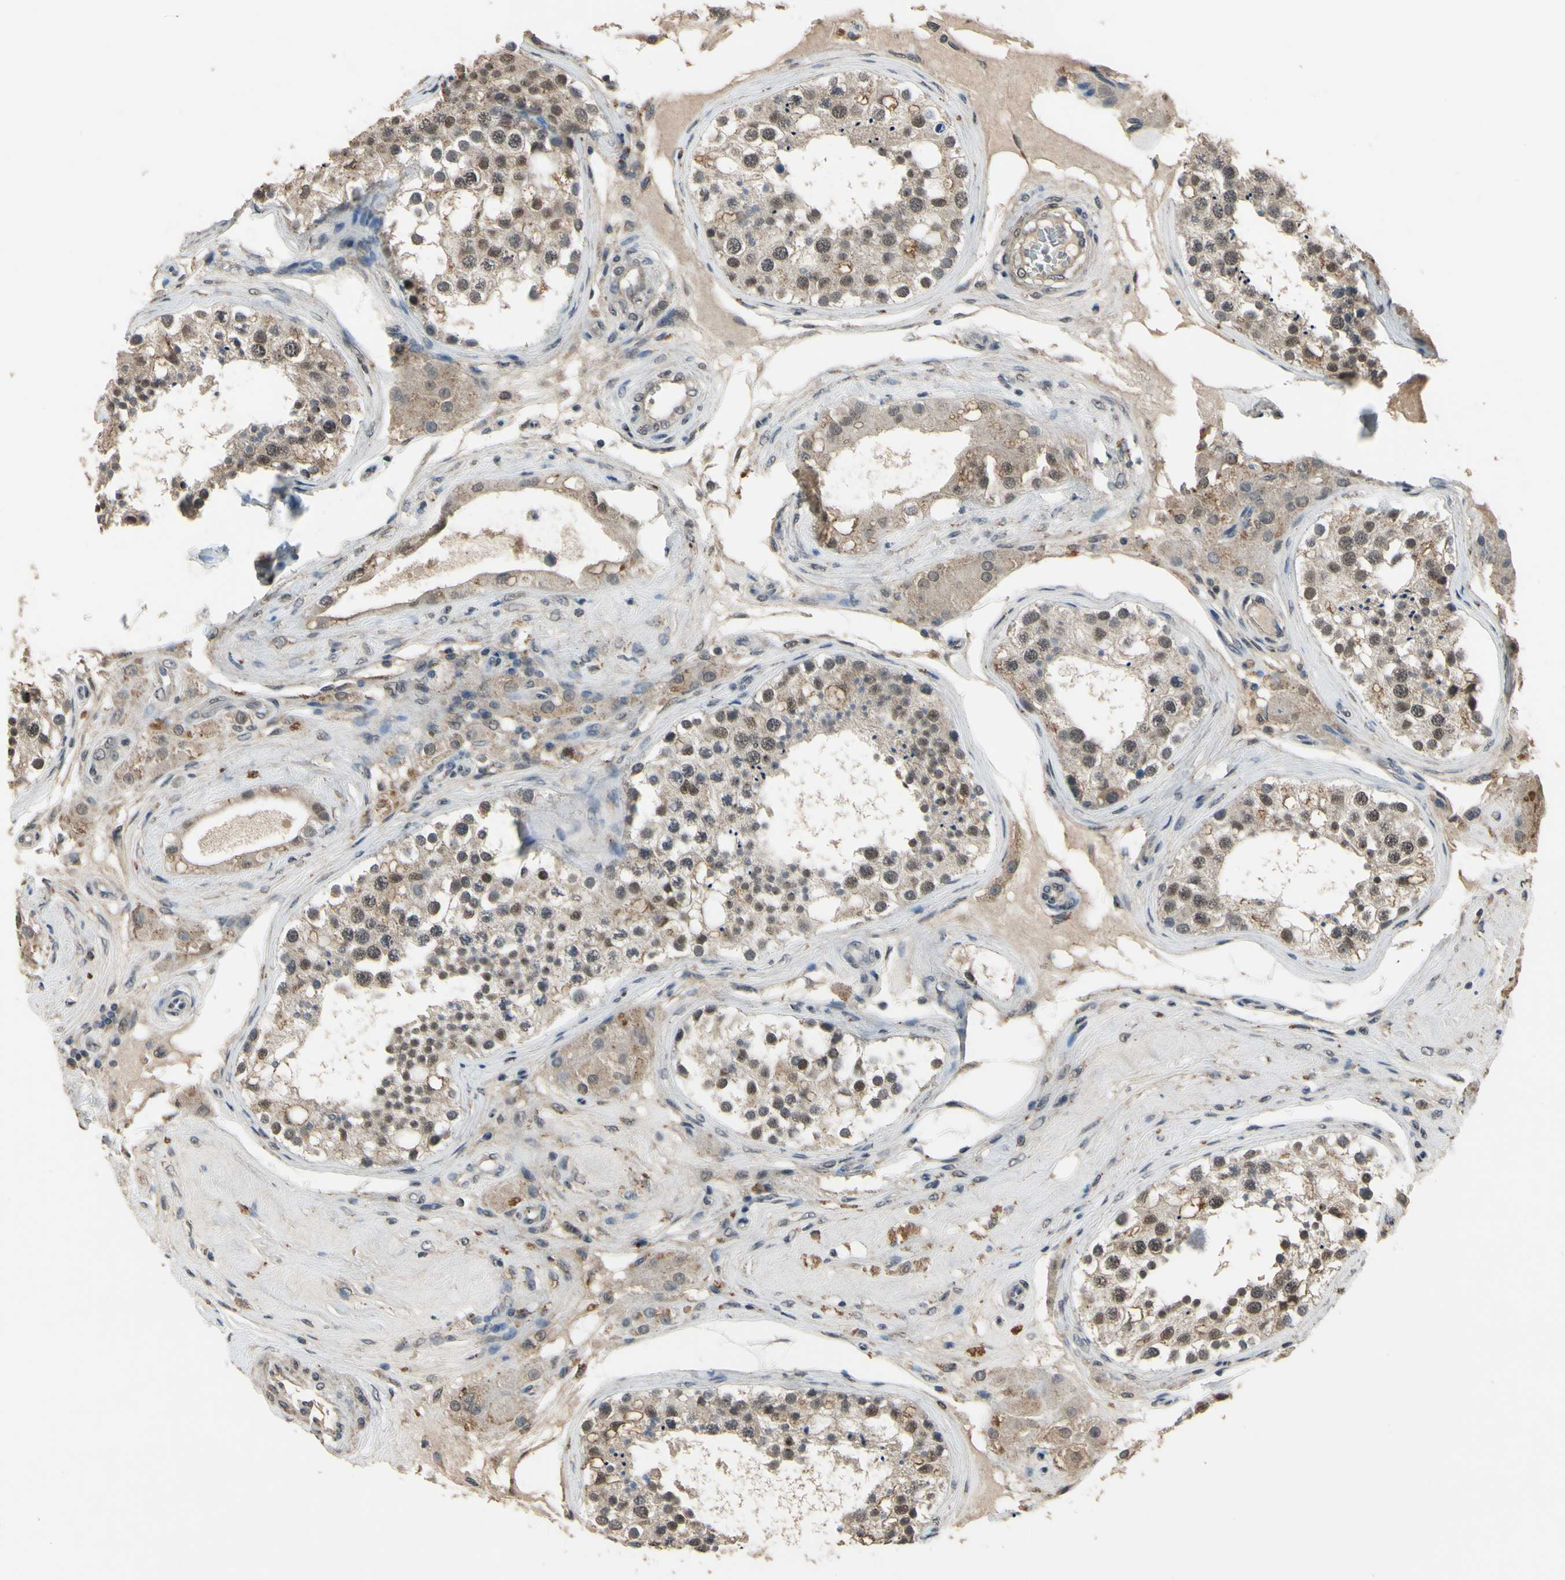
{"staining": {"intensity": "strong", "quantity": ">75%", "location": "cytoplasmic/membranous,nuclear"}, "tissue": "testis", "cell_type": "Cells in seminiferous ducts", "image_type": "normal", "snomed": [{"axis": "morphology", "description": "Normal tissue, NOS"}, {"axis": "topography", "description": "Testis"}], "caption": "Immunohistochemistry (IHC) of unremarkable testis demonstrates high levels of strong cytoplasmic/membranous,nuclear positivity in about >75% of cells in seminiferous ducts. Nuclei are stained in blue.", "gene": "ZNF174", "patient": {"sex": "male", "age": 68}}